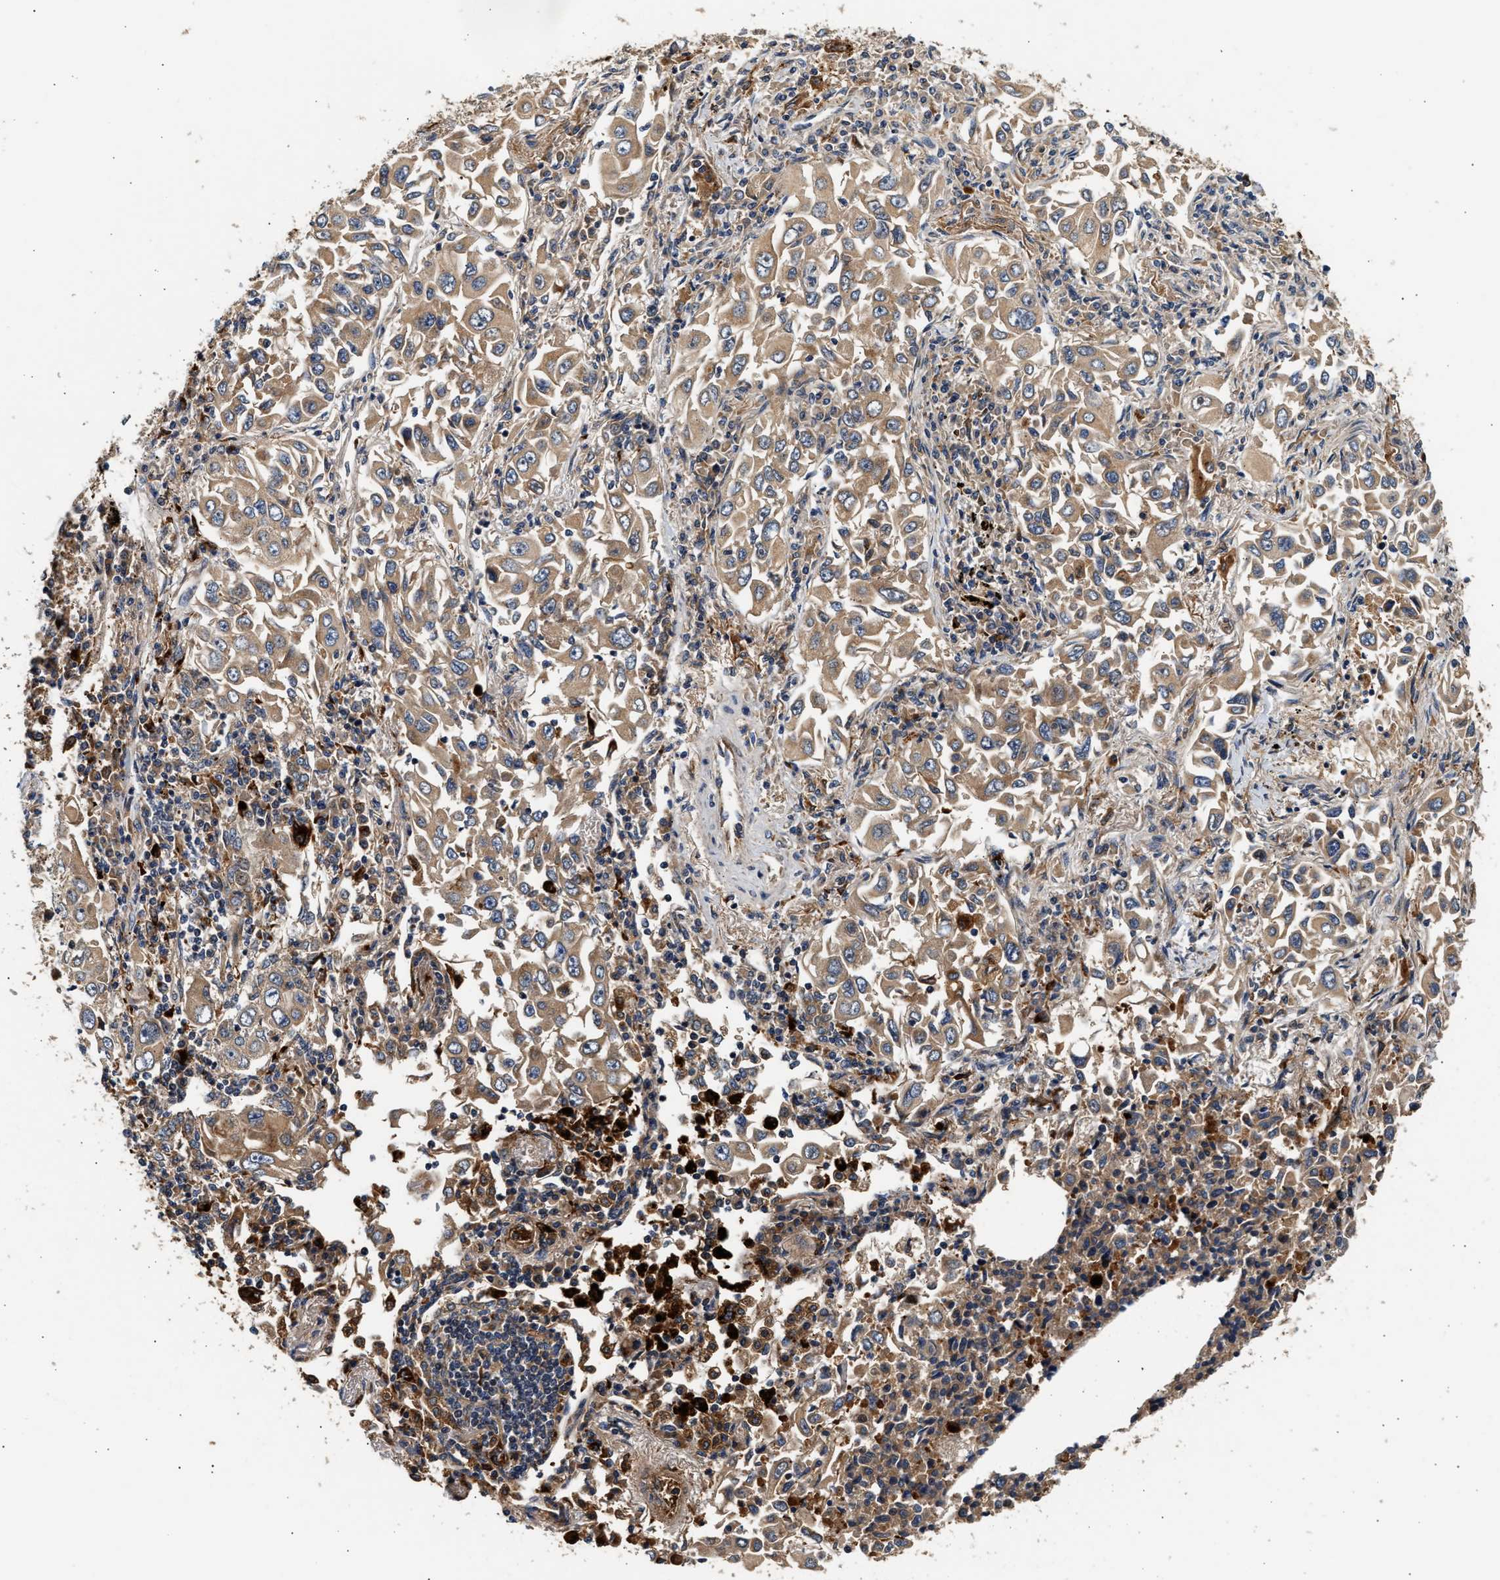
{"staining": {"intensity": "moderate", "quantity": ">75%", "location": "cytoplasmic/membranous"}, "tissue": "lung cancer", "cell_type": "Tumor cells", "image_type": "cancer", "snomed": [{"axis": "morphology", "description": "Adenocarcinoma, NOS"}, {"axis": "topography", "description": "Lung"}], "caption": "Immunohistochemical staining of lung cancer (adenocarcinoma) demonstrates moderate cytoplasmic/membranous protein positivity in approximately >75% of tumor cells.", "gene": "PLD3", "patient": {"sex": "male", "age": 84}}